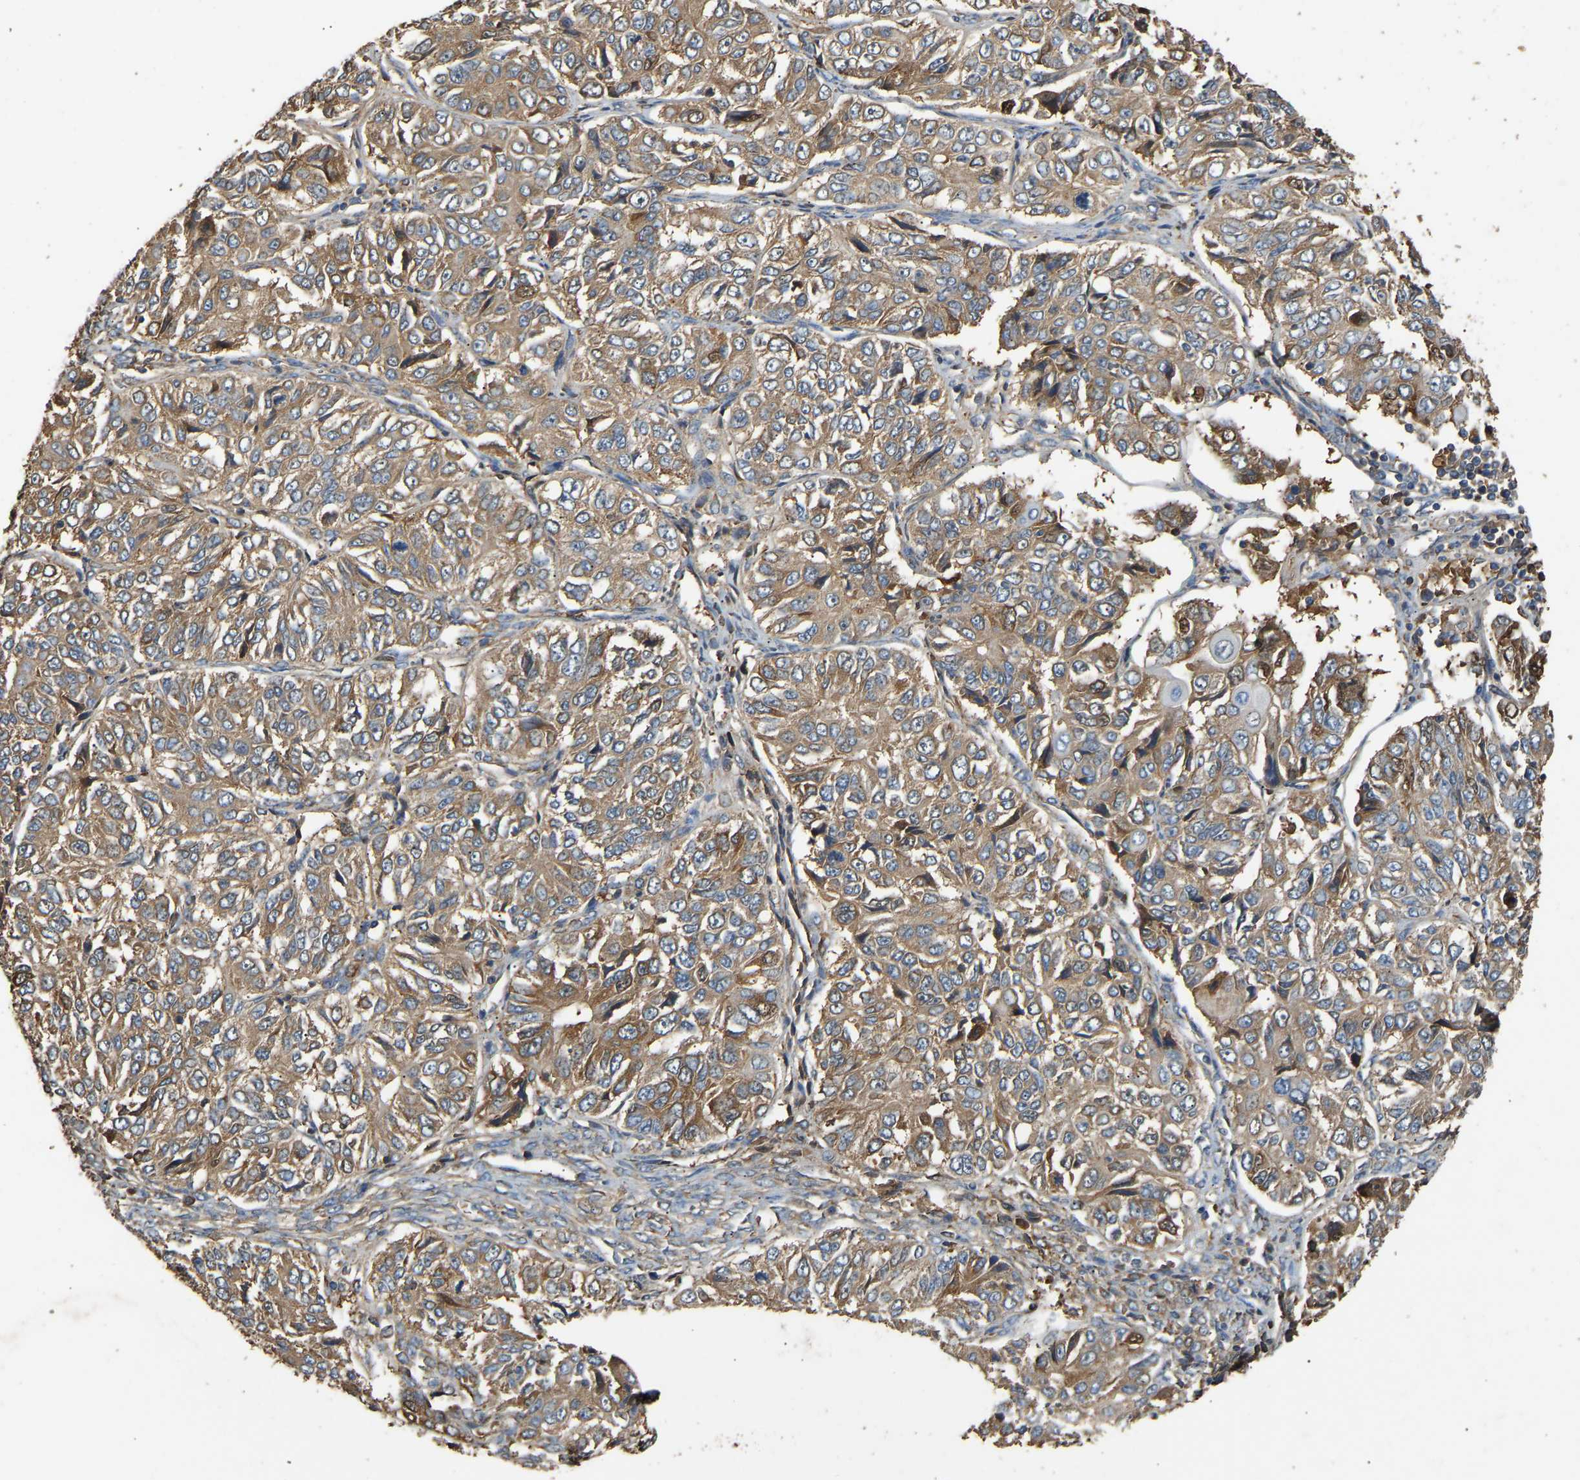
{"staining": {"intensity": "moderate", "quantity": ">75%", "location": "cytoplasmic/membranous"}, "tissue": "ovarian cancer", "cell_type": "Tumor cells", "image_type": "cancer", "snomed": [{"axis": "morphology", "description": "Carcinoma, endometroid"}, {"axis": "topography", "description": "Ovary"}], "caption": "Immunohistochemical staining of human ovarian endometroid carcinoma exhibits medium levels of moderate cytoplasmic/membranous protein expression in approximately >75% of tumor cells.", "gene": "TMEM268", "patient": {"sex": "female", "age": 51}}